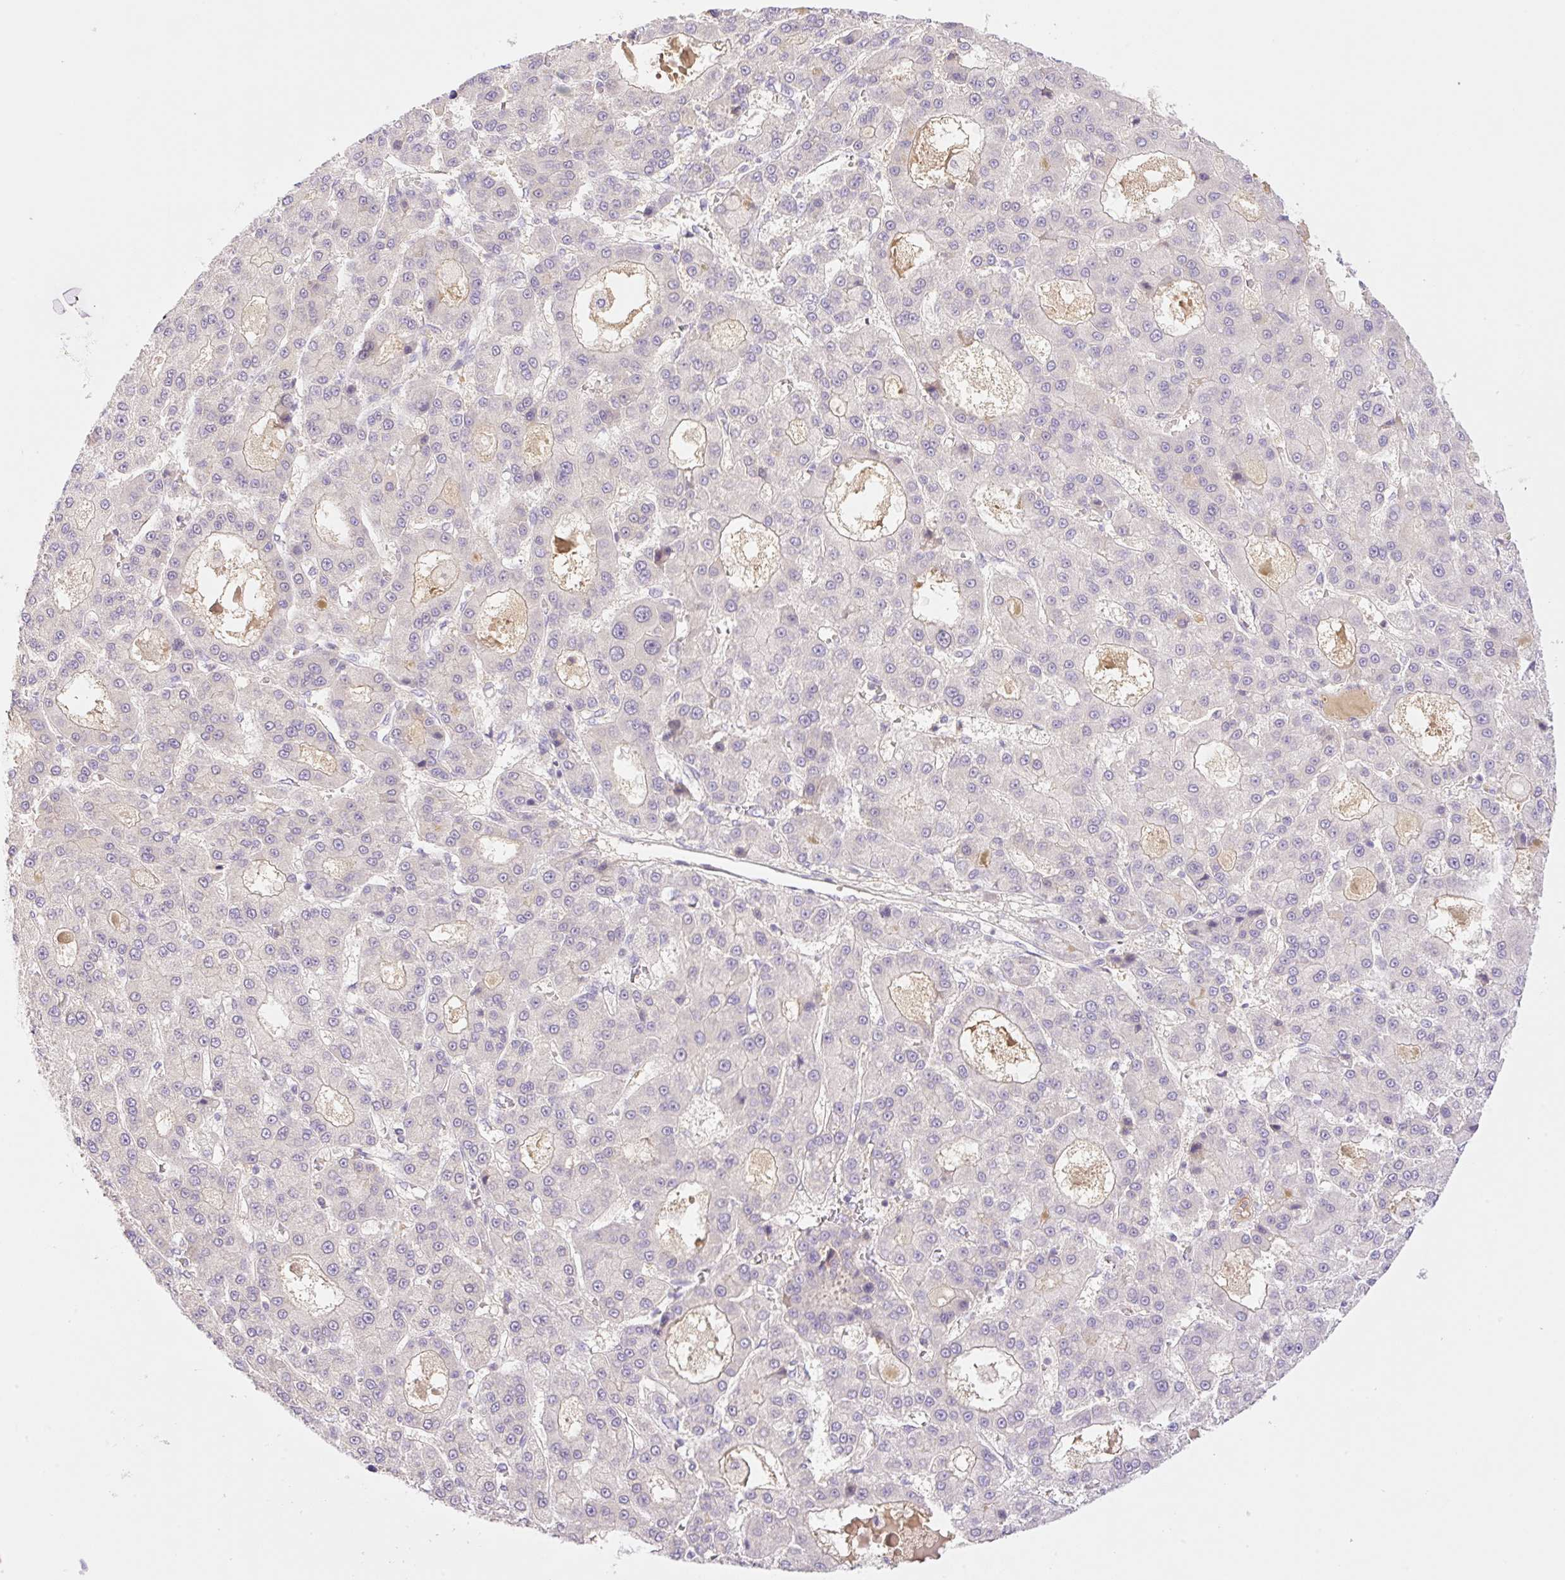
{"staining": {"intensity": "negative", "quantity": "none", "location": "none"}, "tissue": "liver cancer", "cell_type": "Tumor cells", "image_type": "cancer", "snomed": [{"axis": "morphology", "description": "Carcinoma, Hepatocellular, NOS"}, {"axis": "topography", "description": "Liver"}], "caption": "Immunohistochemistry (IHC) photomicrograph of human liver cancer (hepatocellular carcinoma) stained for a protein (brown), which displays no positivity in tumor cells.", "gene": "DENND5A", "patient": {"sex": "male", "age": 70}}